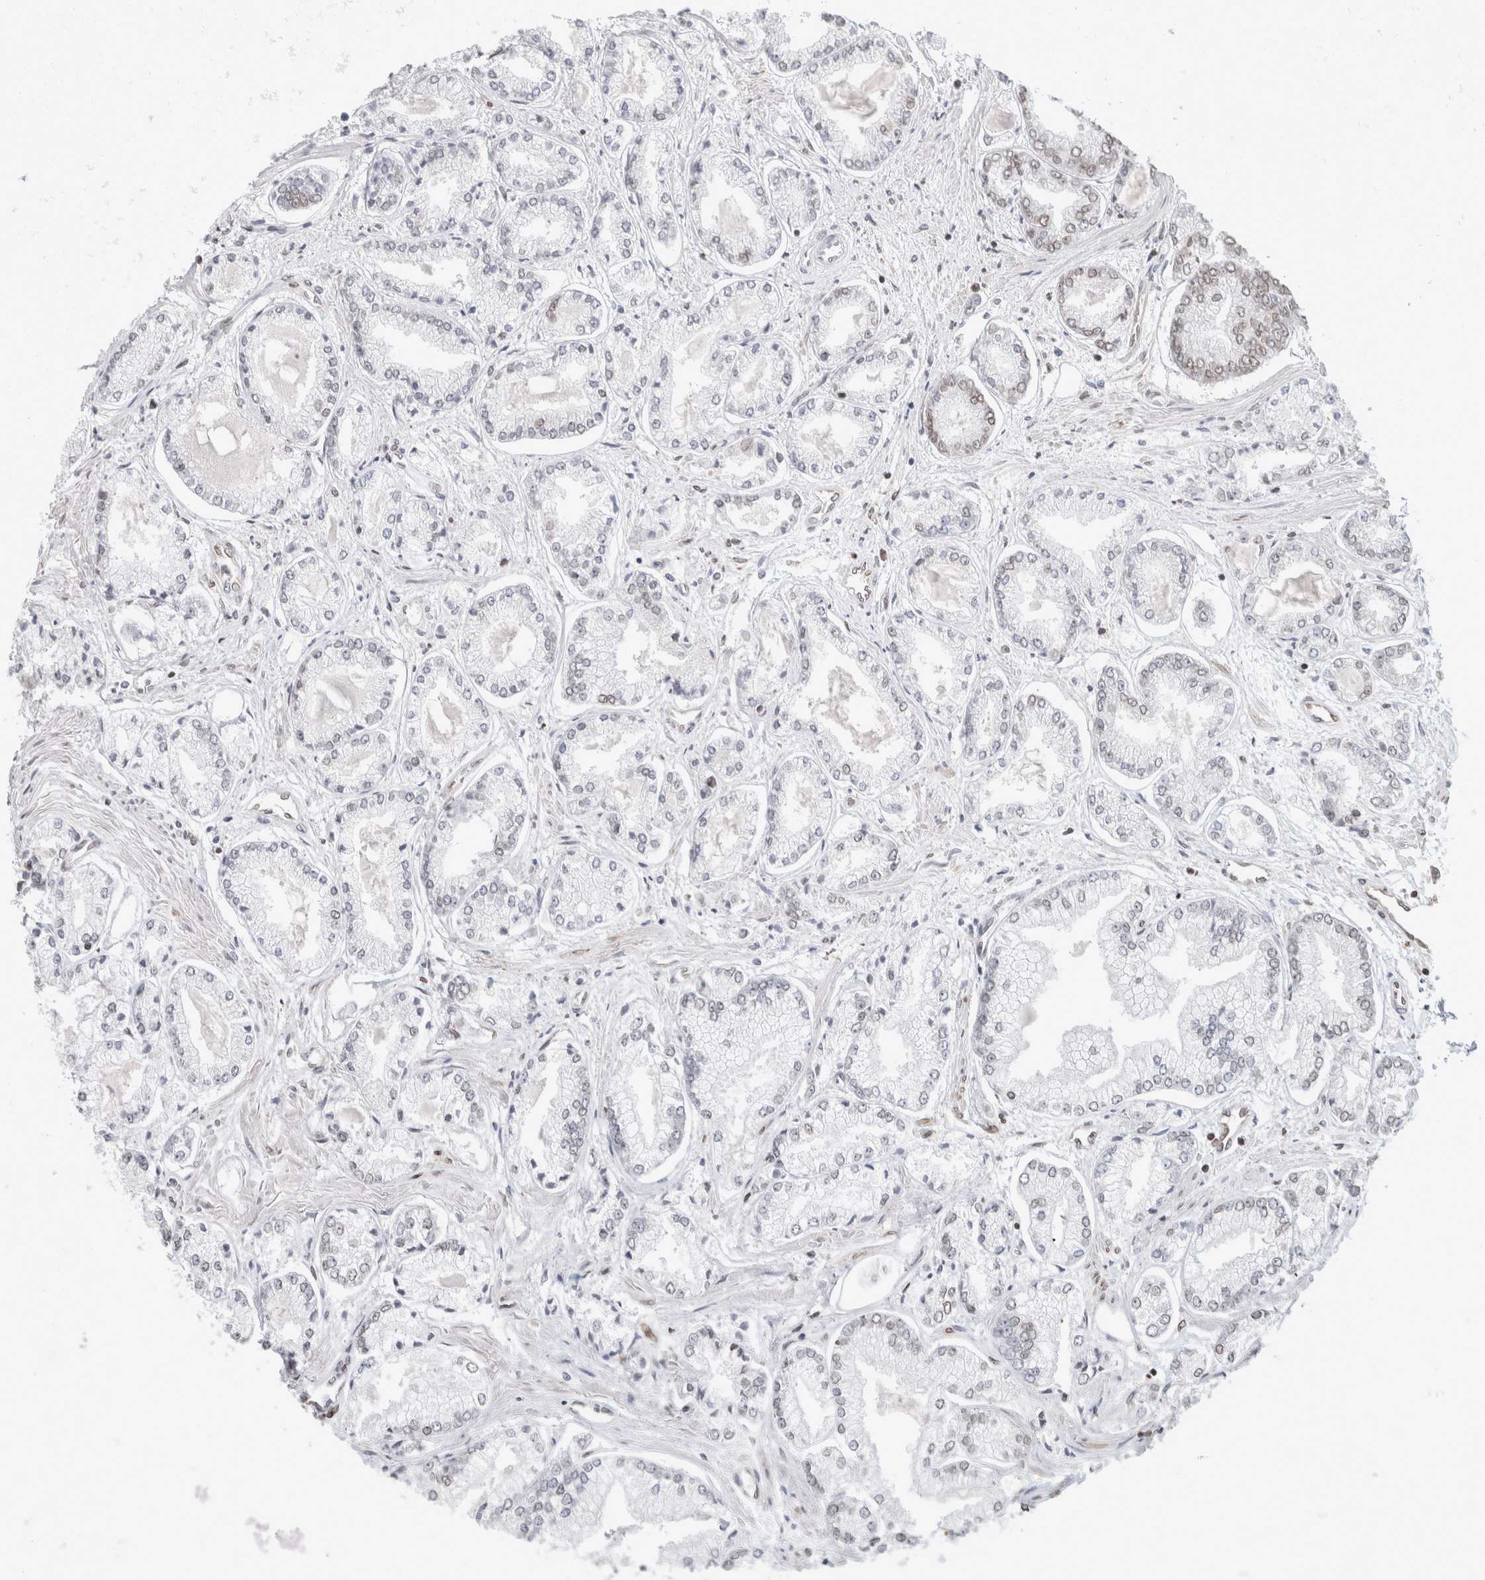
{"staining": {"intensity": "weak", "quantity": "<25%", "location": "cytoplasmic/membranous,nuclear"}, "tissue": "prostate cancer", "cell_type": "Tumor cells", "image_type": "cancer", "snomed": [{"axis": "morphology", "description": "Adenocarcinoma, Low grade"}, {"axis": "topography", "description": "Prostate"}], "caption": "The photomicrograph shows no significant expression in tumor cells of low-grade adenocarcinoma (prostate).", "gene": "RBMX2", "patient": {"sex": "male", "age": 52}}